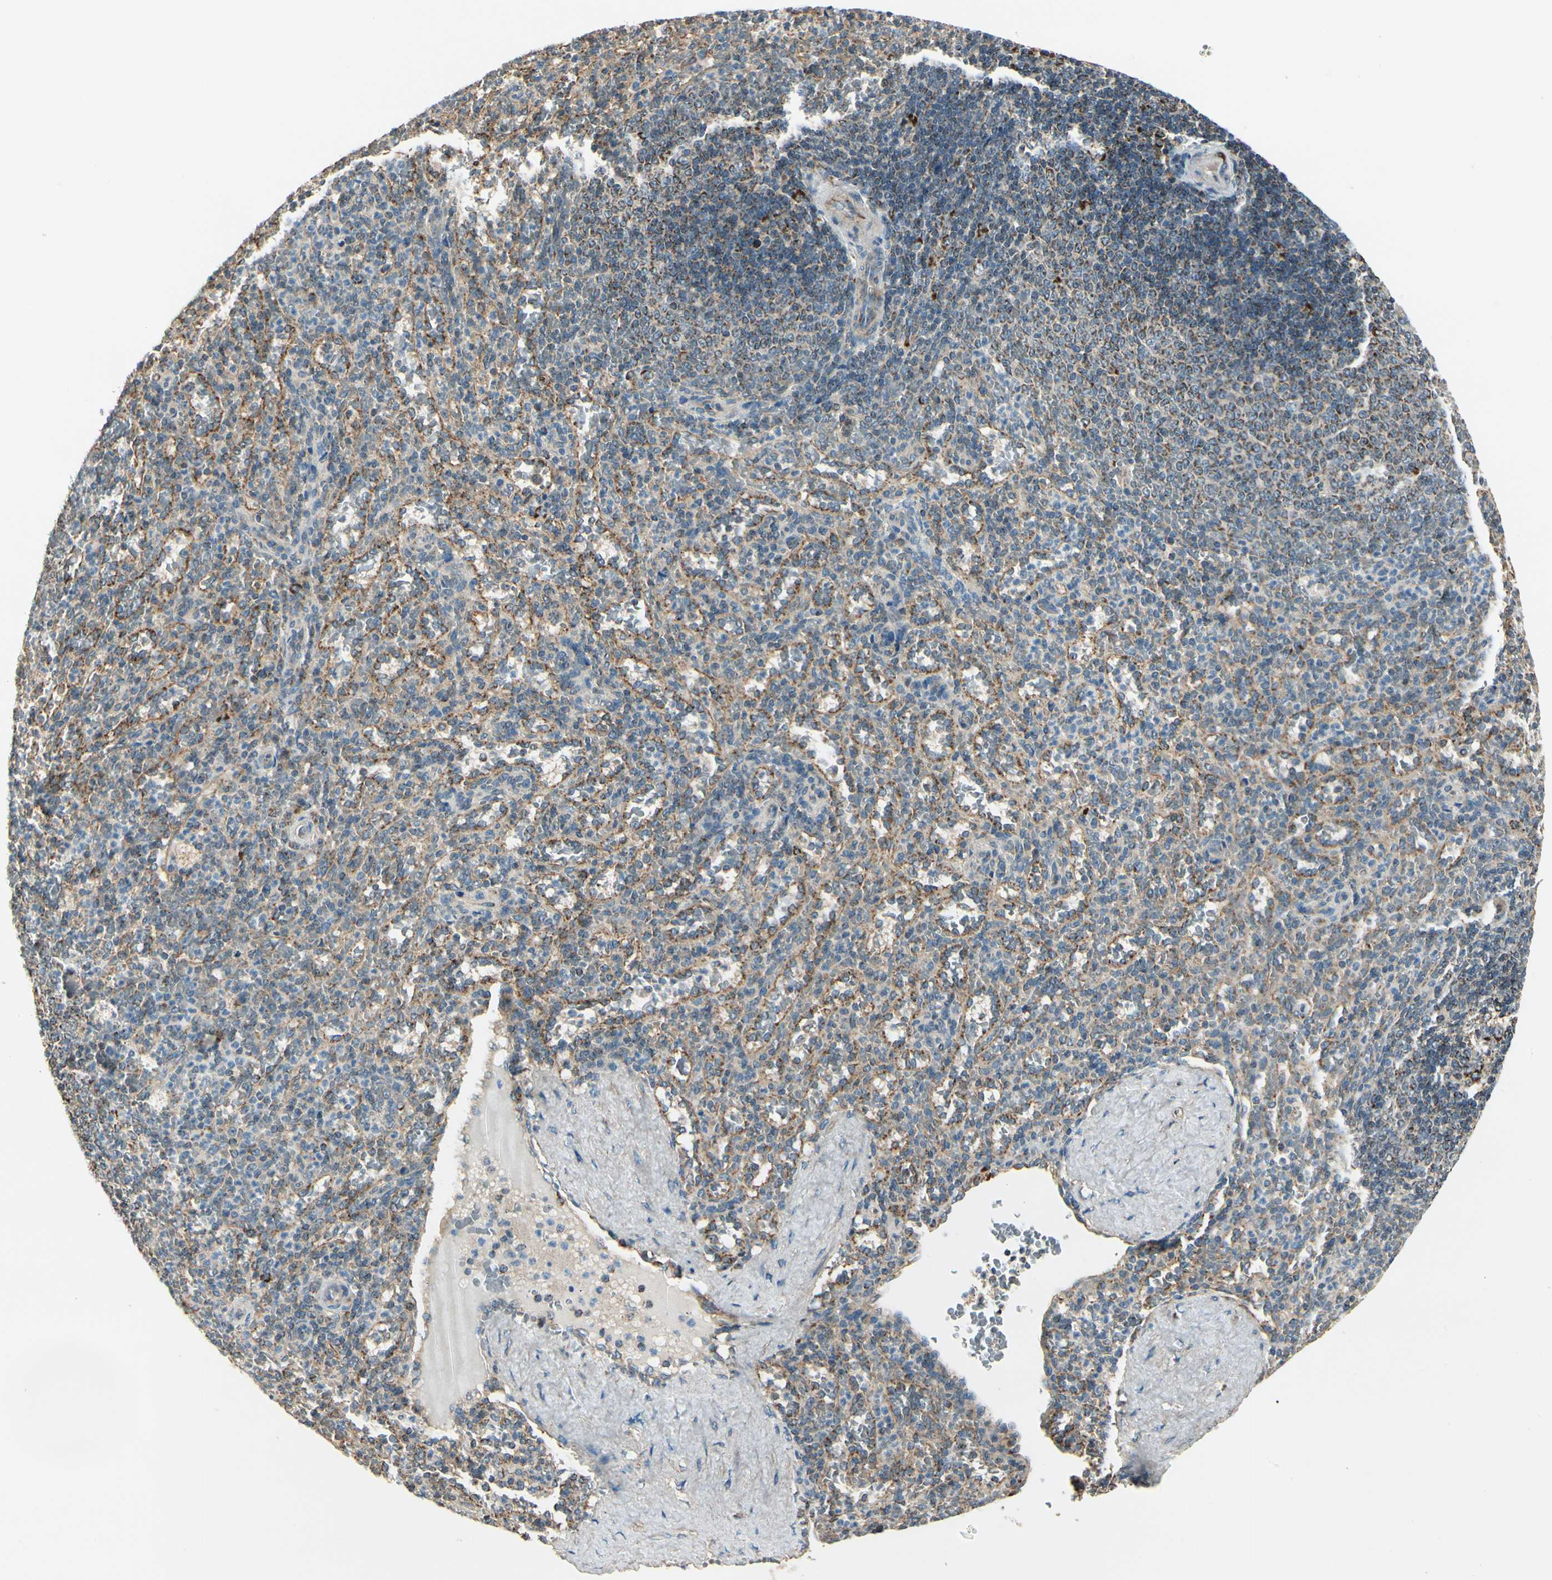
{"staining": {"intensity": "moderate", "quantity": "<25%", "location": "cytoplasmic/membranous"}, "tissue": "spleen", "cell_type": "Cells in red pulp", "image_type": "normal", "snomed": [{"axis": "morphology", "description": "Normal tissue, NOS"}, {"axis": "topography", "description": "Spleen"}], "caption": "Immunohistochemistry (DAB (3,3'-diaminobenzidine)) staining of normal human spleen displays moderate cytoplasmic/membranous protein expression in about <25% of cells in red pulp. The staining was performed using DAB, with brown indicating positive protein expression. Nuclei are stained blue with hematoxylin.", "gene": "EPHB3", "patient": {"sex": "female", "age": 21}}